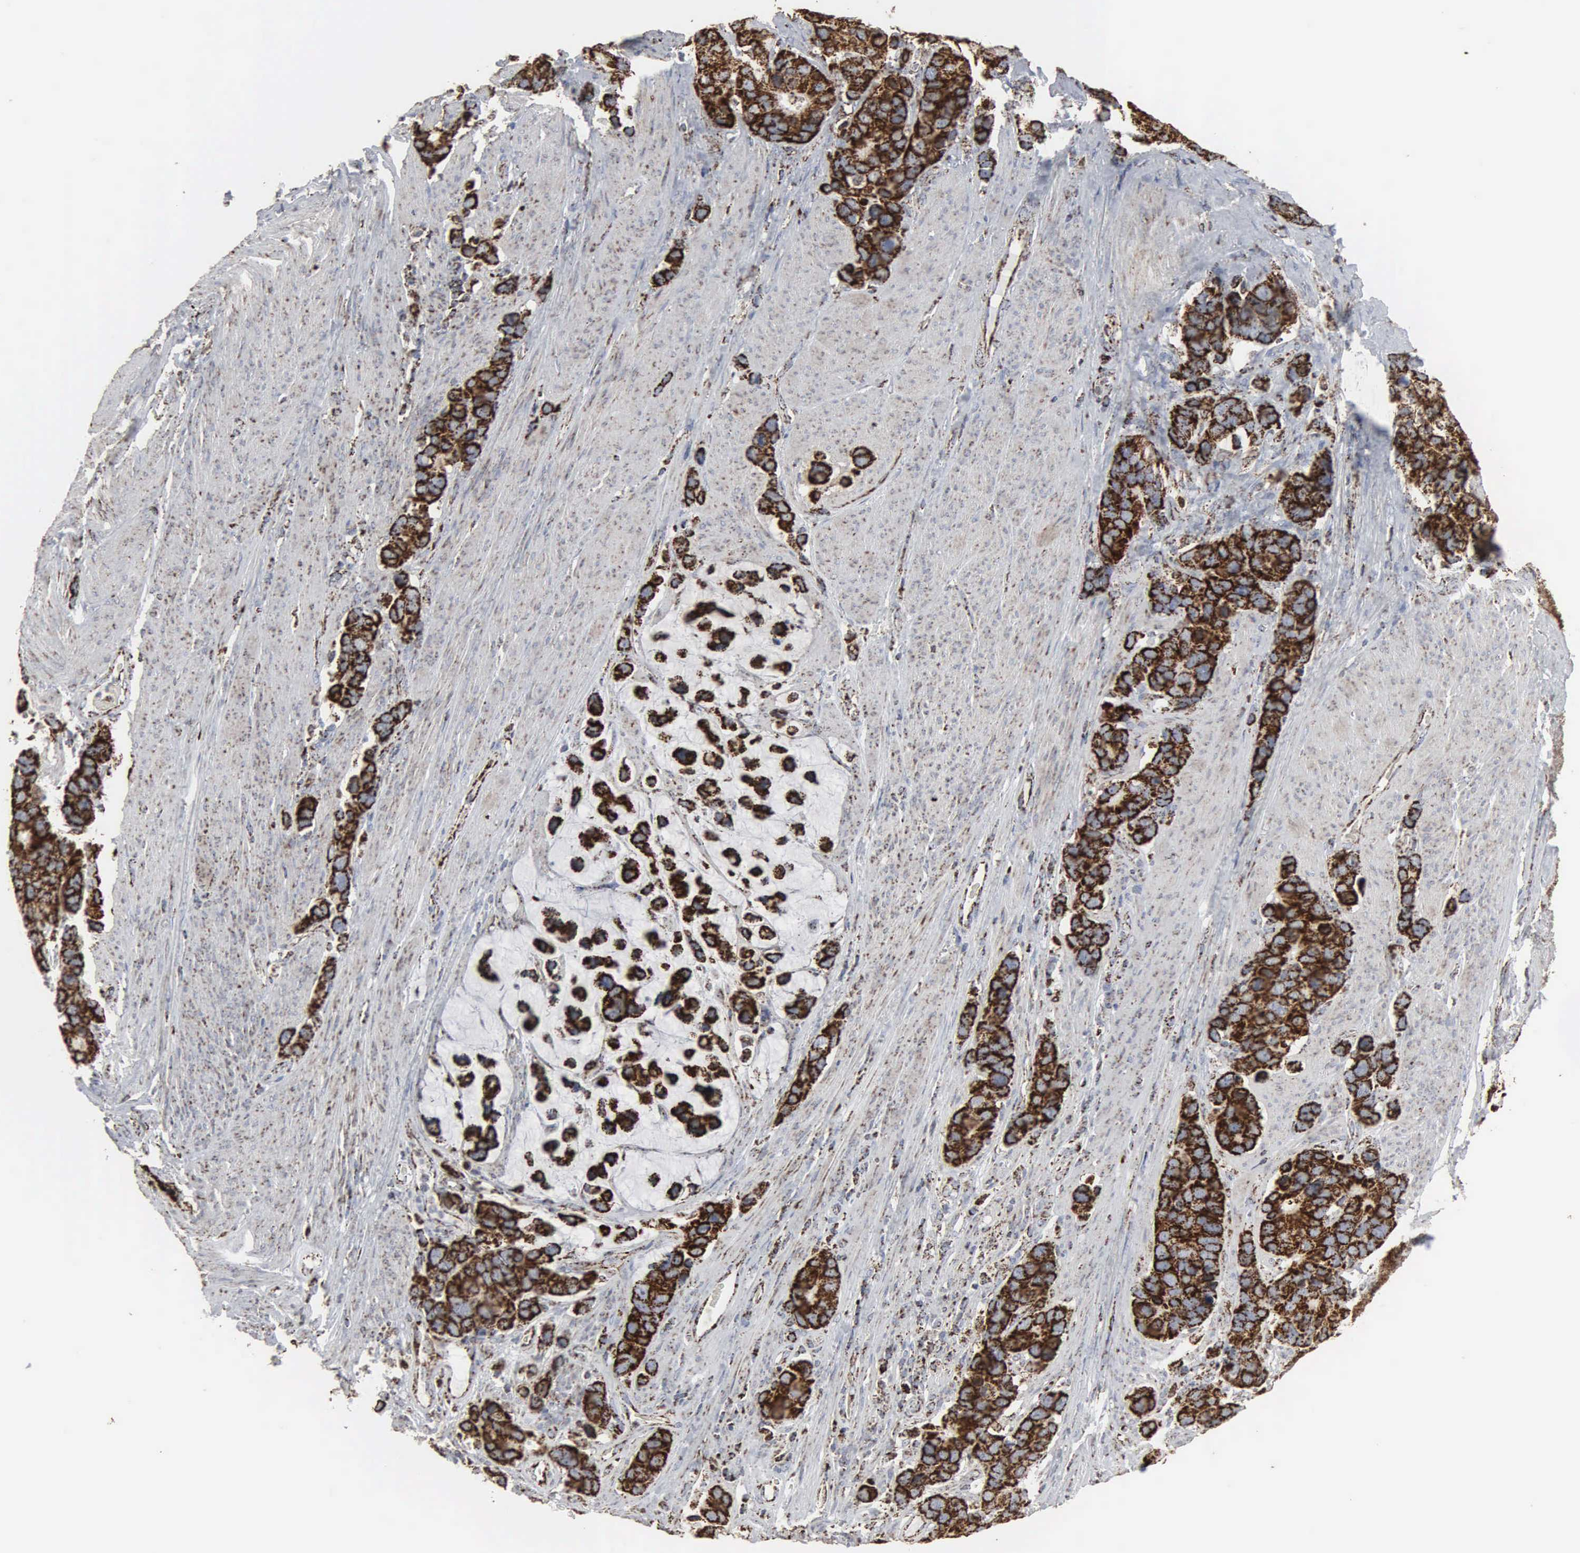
{"staining": {"intensity": "strong", "quantity": ">75%", "location": "cytoplasmic/membranous"}, "tissue": "stomach cancer", "cell_type": "Tumor cells", "image_type": "cancer", "snomed": [{"axis": "morphology", "description": "Adenocarcinoma, NOS"}, {"axis": "topography", "description": "Stomach, upper"}], "caption": "Human adenocarcinoma (stomach) stained with a brown dye shows strong cytoplasmic/membranous positive staining in about >75% of tumor cells.", "gene": "HSPA9", "patient": {"sex": "male", "age": 71}}